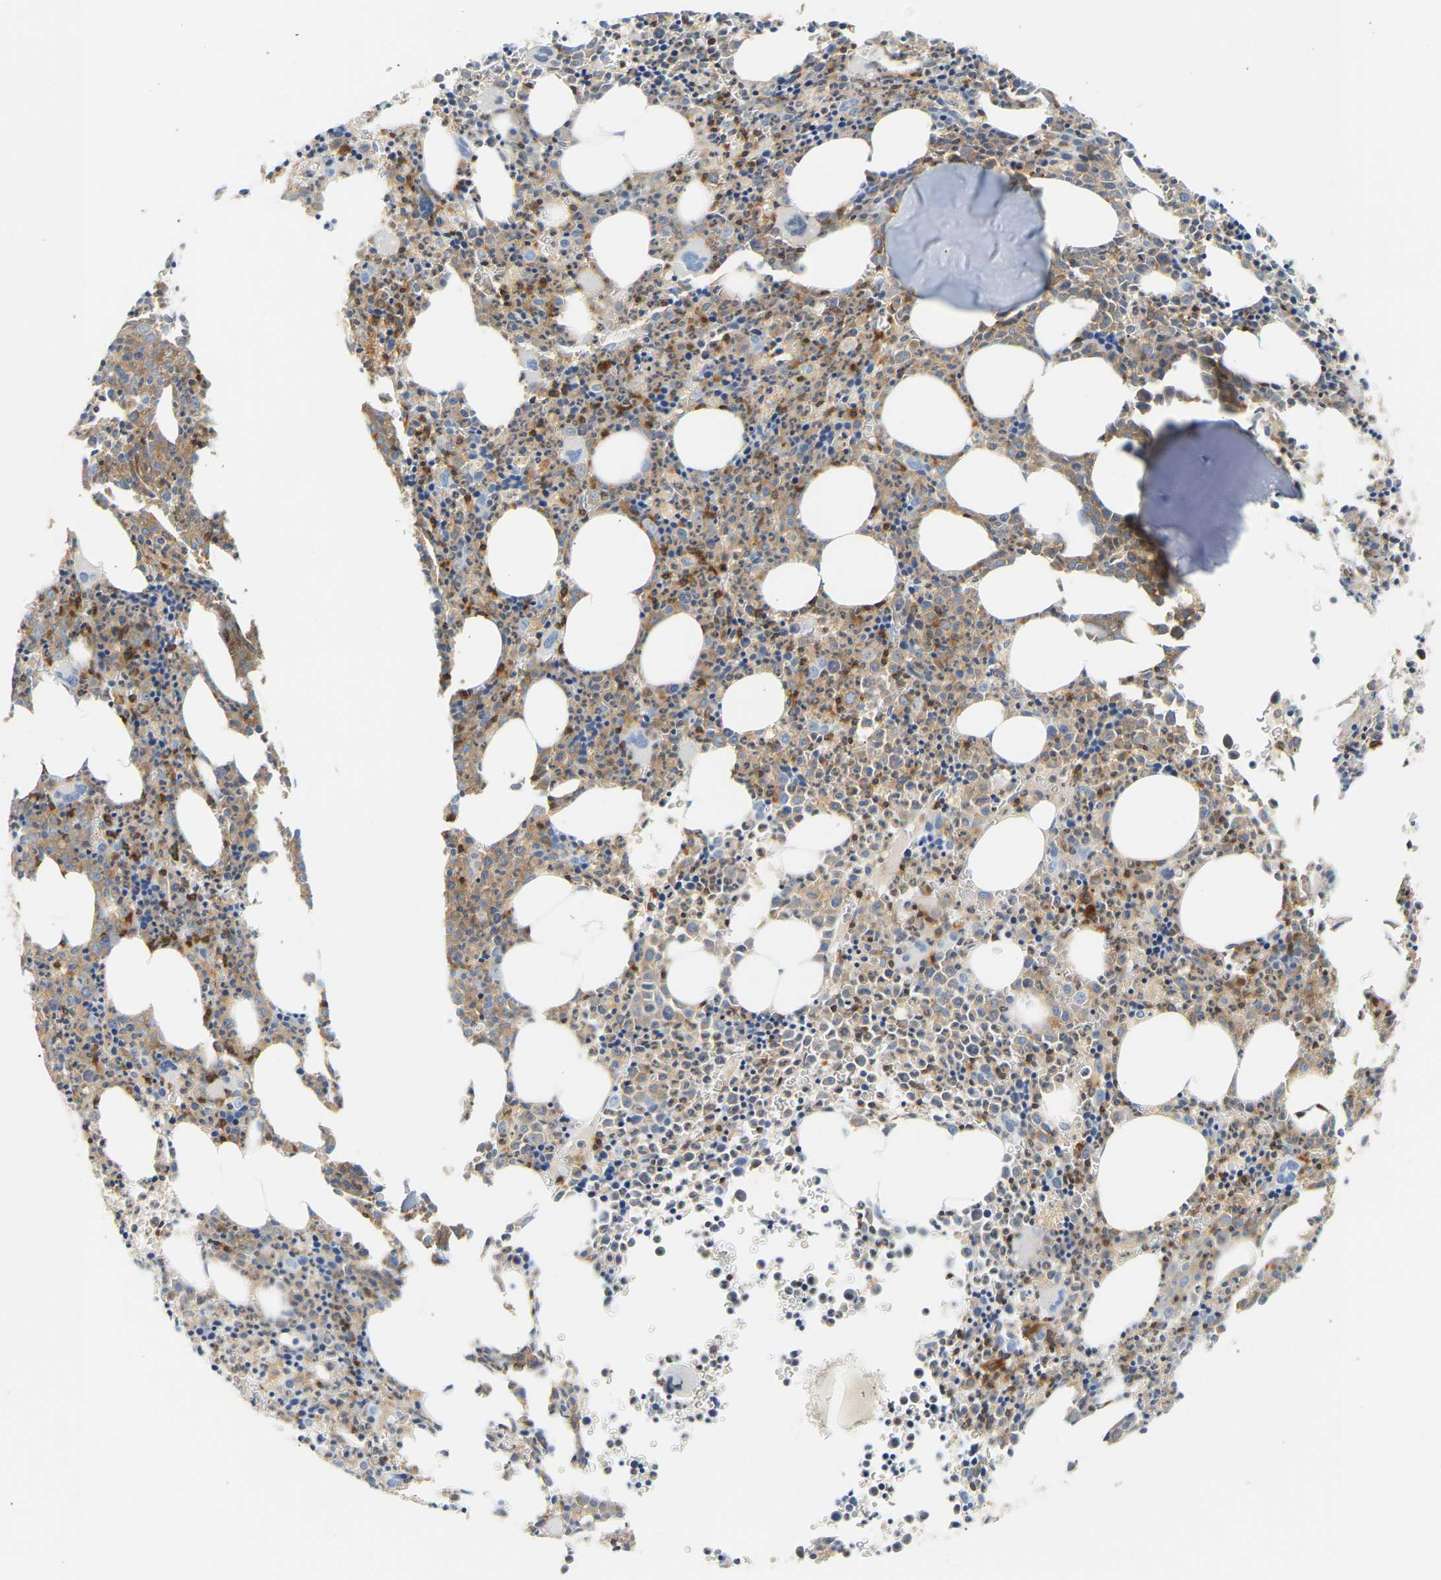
{"staining": {"intensity": "strong", "quantity": "25%-75%", "location": "cytoplasmic/membranous"}, "tissue": "bone marrow", "cell_type": "Hematopoietic cells", "image_type": "normal", "snomed": [{"axis": "morphology", "description": "Normal tissue, NOS"}, {"axis": "morphology", "description": "Inflammation, NOS"}, {"axis": "topography", "description": "Bone marrow"}], "caption": "The immunohistochemical stain labels strong cytoplasmic/membranous positivity in hematopoietic cells of benign bone marrow. Immunohistochemistry stains the protein in brown and the nuclei are stained blue.", "gene": "FNBP1", "patient": {"sex": "male", "age": 31}}